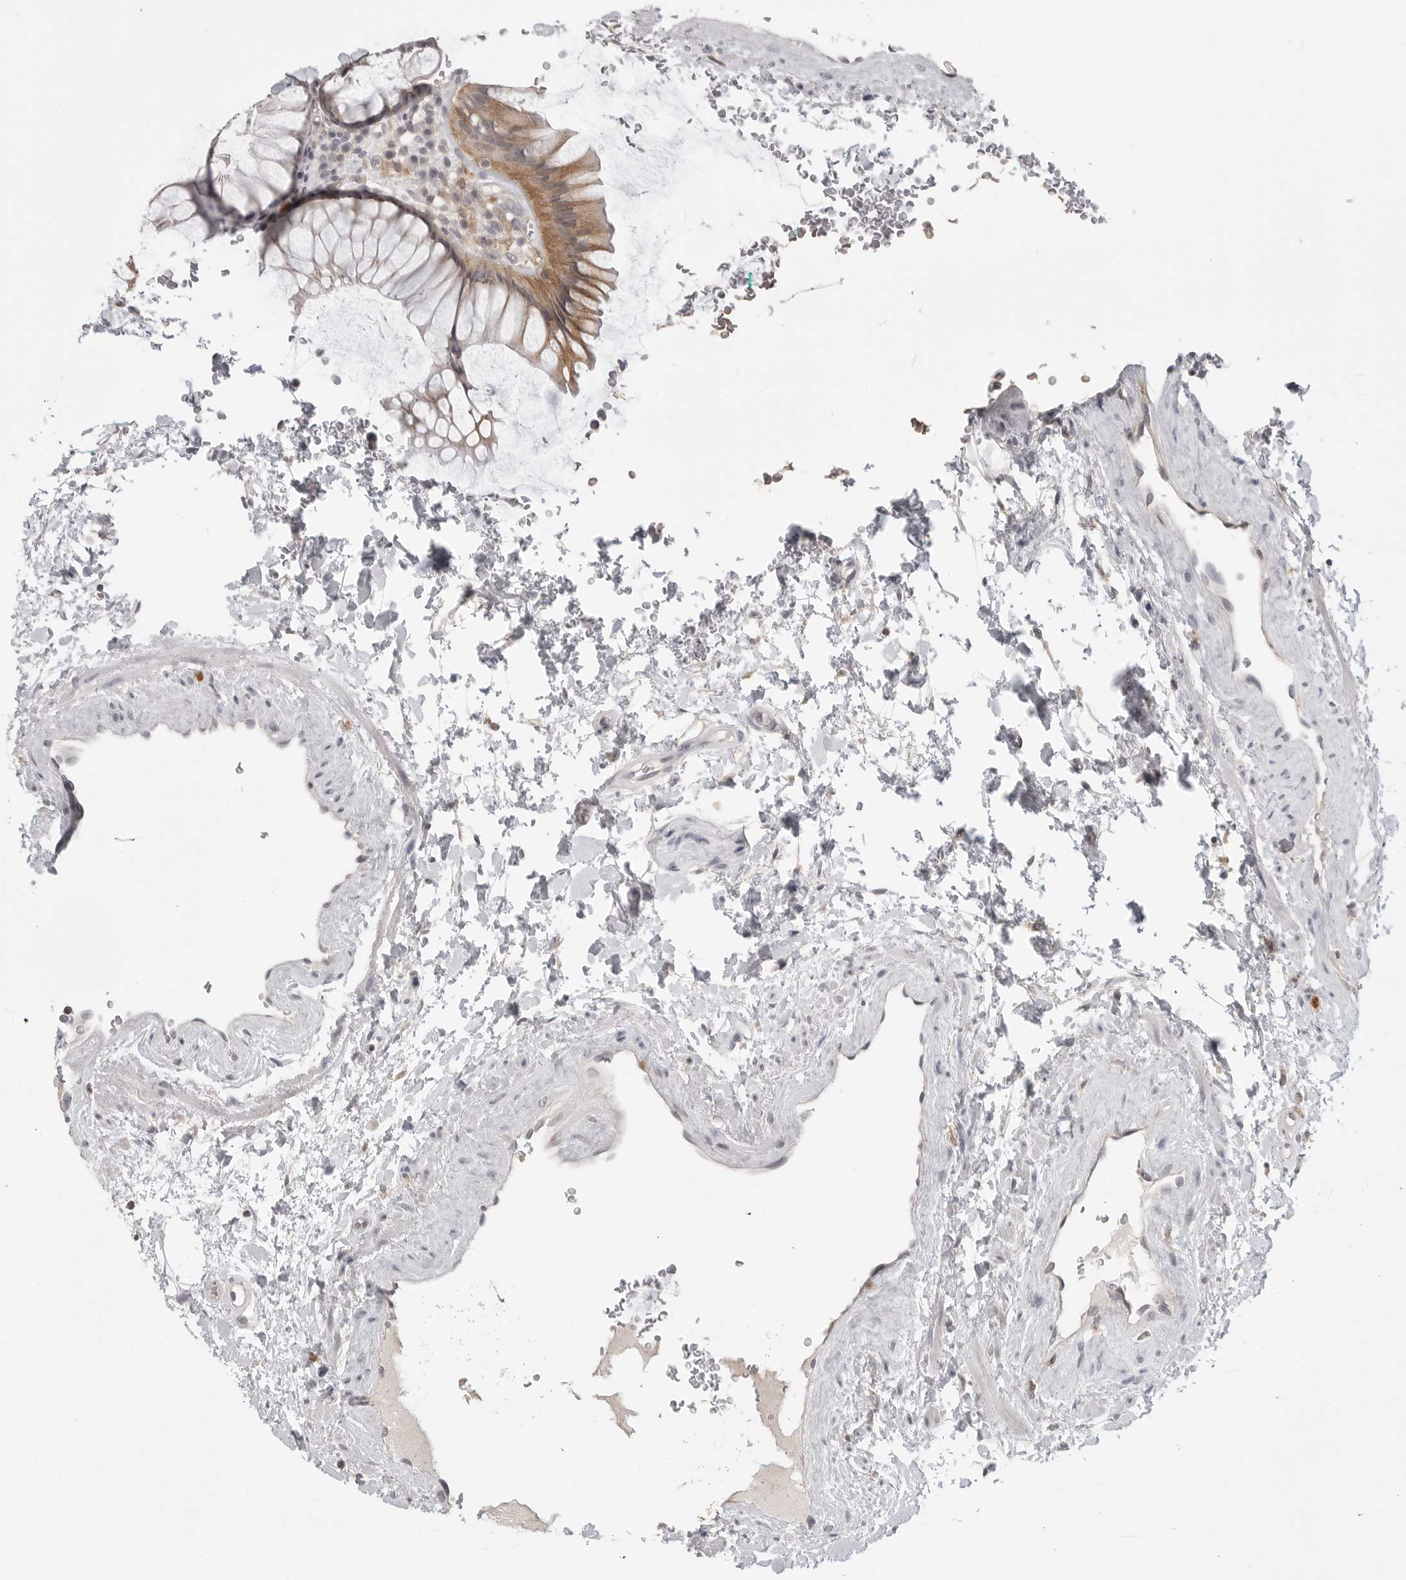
{"staining": {"intensity": "moderate", "quantity": ">75%", "location": "cytoplasmic/membranous"}, "tissue": "rectum", "cell_type": "Glandular cells", "image_type": "normal", "snomed": [{"axis": "morphology", "description": "Normal tissue, NOS"}, {"axis": "topography", "description": "Rectum"}], "caption": "DAB immunohistochemical staining of normal rectum reveals moderate cytoplasmic/membranous protein expression in about >75% of glandular cells. (brown staining indicates protein expression, while blue staining denotes nuclei).", "gene": "IFNGR1", "patient": {"sex": "male", "age": 51}}